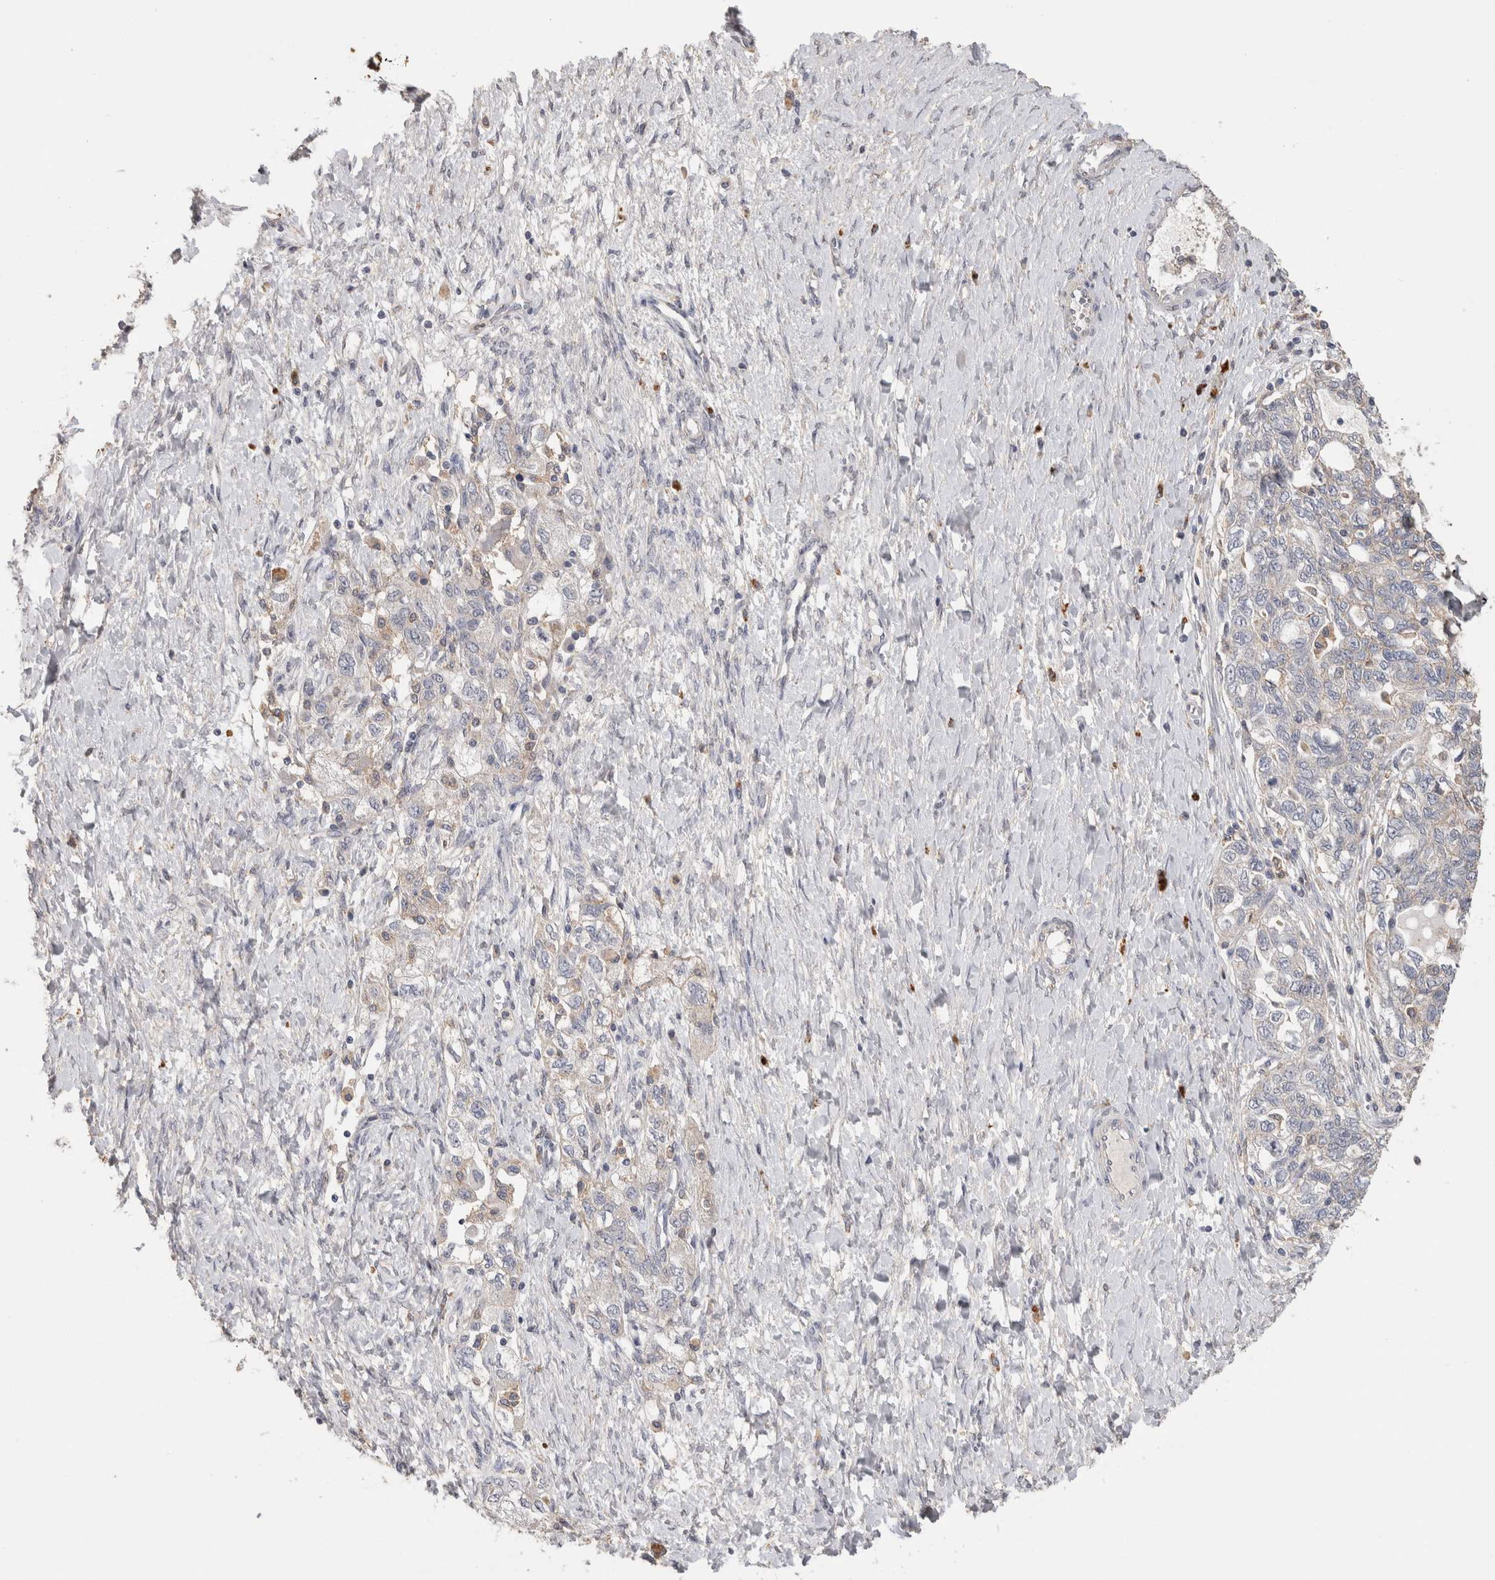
{"staining": {"intensity": "negative", "quantity": "none", "location": "none"}, "tissue": "ovarian cancer", "cell_type": "Tumor cells", "image_type": "cancer", "snomed": [{"axis": "morphology", "description": "Carcinoma, NOS"}, {"axis": "morphology", "description": "Cystadenocarcinoma, serous, NOS"}, {"axis": "topography", "description": "Ovary"}], "caption": "Tumor cells are negative for protein expression in human ovarian serous cystadenocarcinoma.", "gene": "CNTFR", "patient": {"sex": "female", "age": 69}}